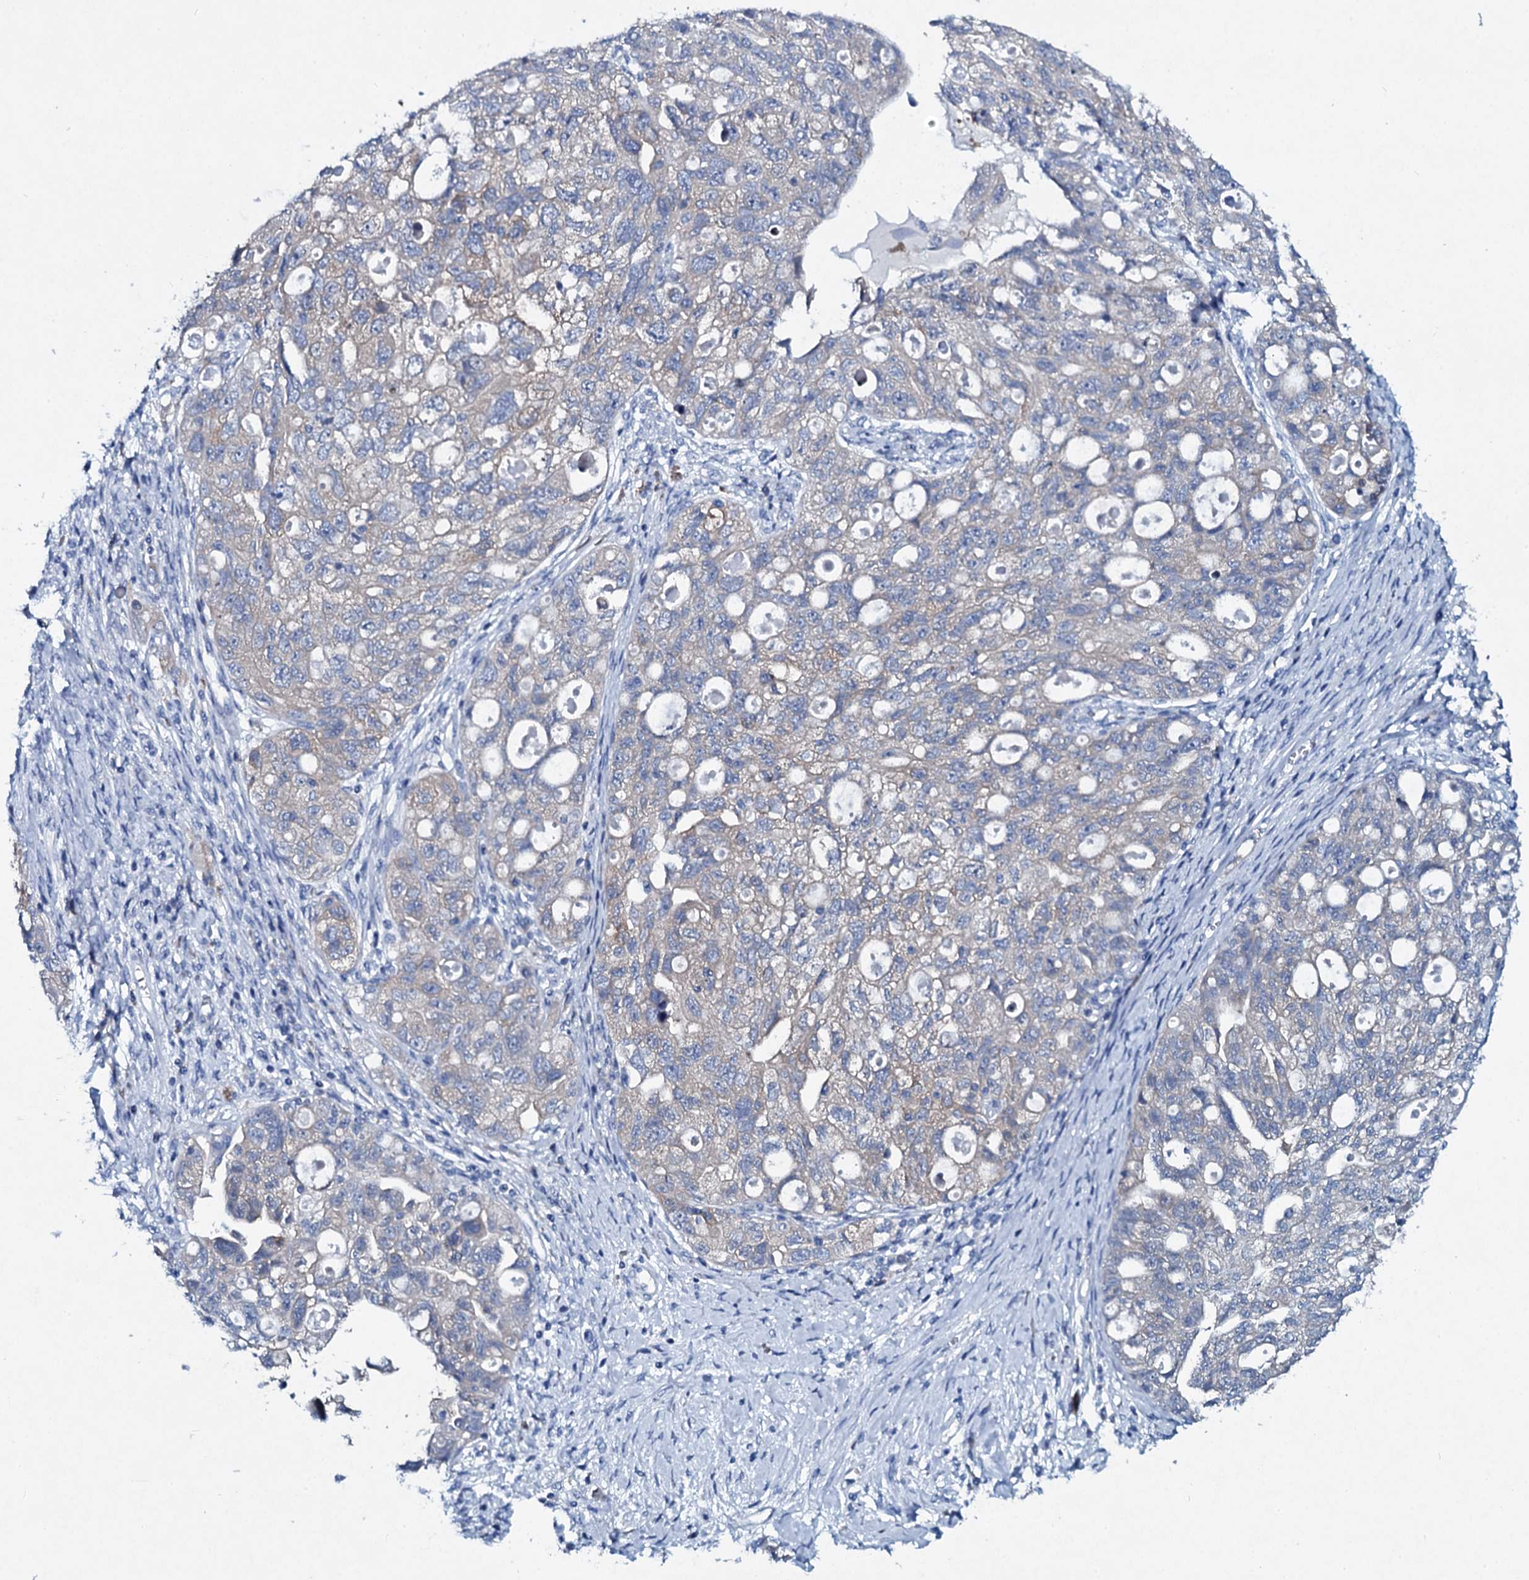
{"staining": {"intensity": "weak", "quantity": "<25%", "location": "cytoplasmic/membranous"}, "tissue": "ovarian cancer", "cell_type": "Tumor cells", "image_type": "cancer", "snomed": [{"axis": "morphology", "description": "Carcinoma, NOS"}, {"axis": "morphology", "description": "Cystadenocarcinoma, serous, NOS"}, {"axis": "topography", "description": "Ovary"}], "caption": "DAB immunohistochemical staining of serous cystadenocarcinoma (ovarian) reveals no significant positivity in tumor cells. (Stains: DAB (3,3'-diaminobenzidine) immunohistochemistry with hematoxylin counter stain, Microscopy: brightfield microscopy at high magnification).", "gene": "TPGS2", "patient": {"sex": "female", "age": 69}}